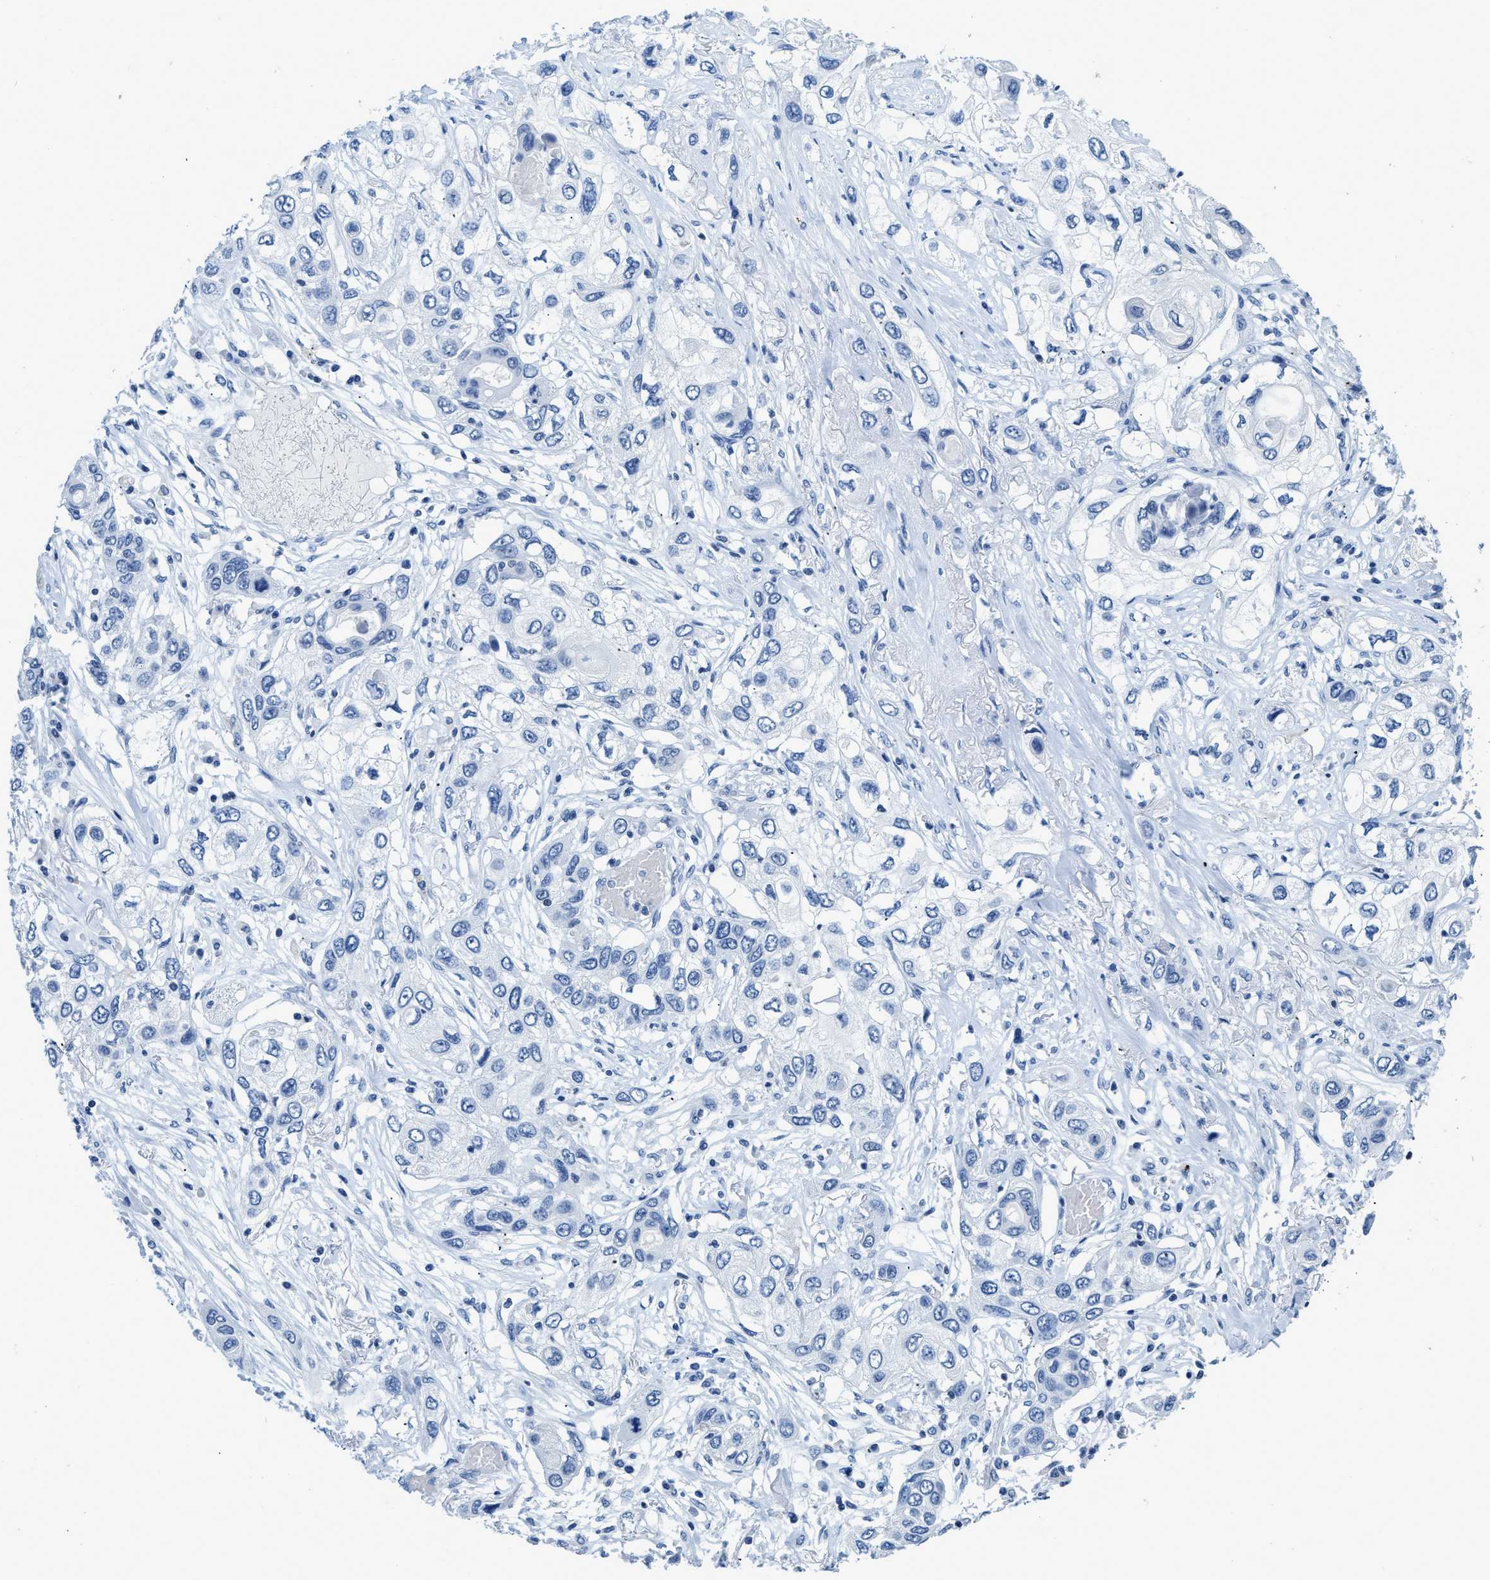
{"staining": {"intensity": "negative", "quantity": "none", "location": "none"}, "tissue": "lung cancer", "cell_type": "Tumor cells", "image_type": "cancer", "snomed": [{"axis": "morphology", "description": "Squamous cell carcinoma, NOS"}, {"axis": "topography", "description": "Lung"}], "caption": "High magnification brightfield microscopy of lung squamous cell carcinoma stained with DAB (brown) and counterstained with hematoxylin (blue): tumor cells show no significant expression.", "gene": "NFATC2", "patient": {"sex": "male", "age": 71}}